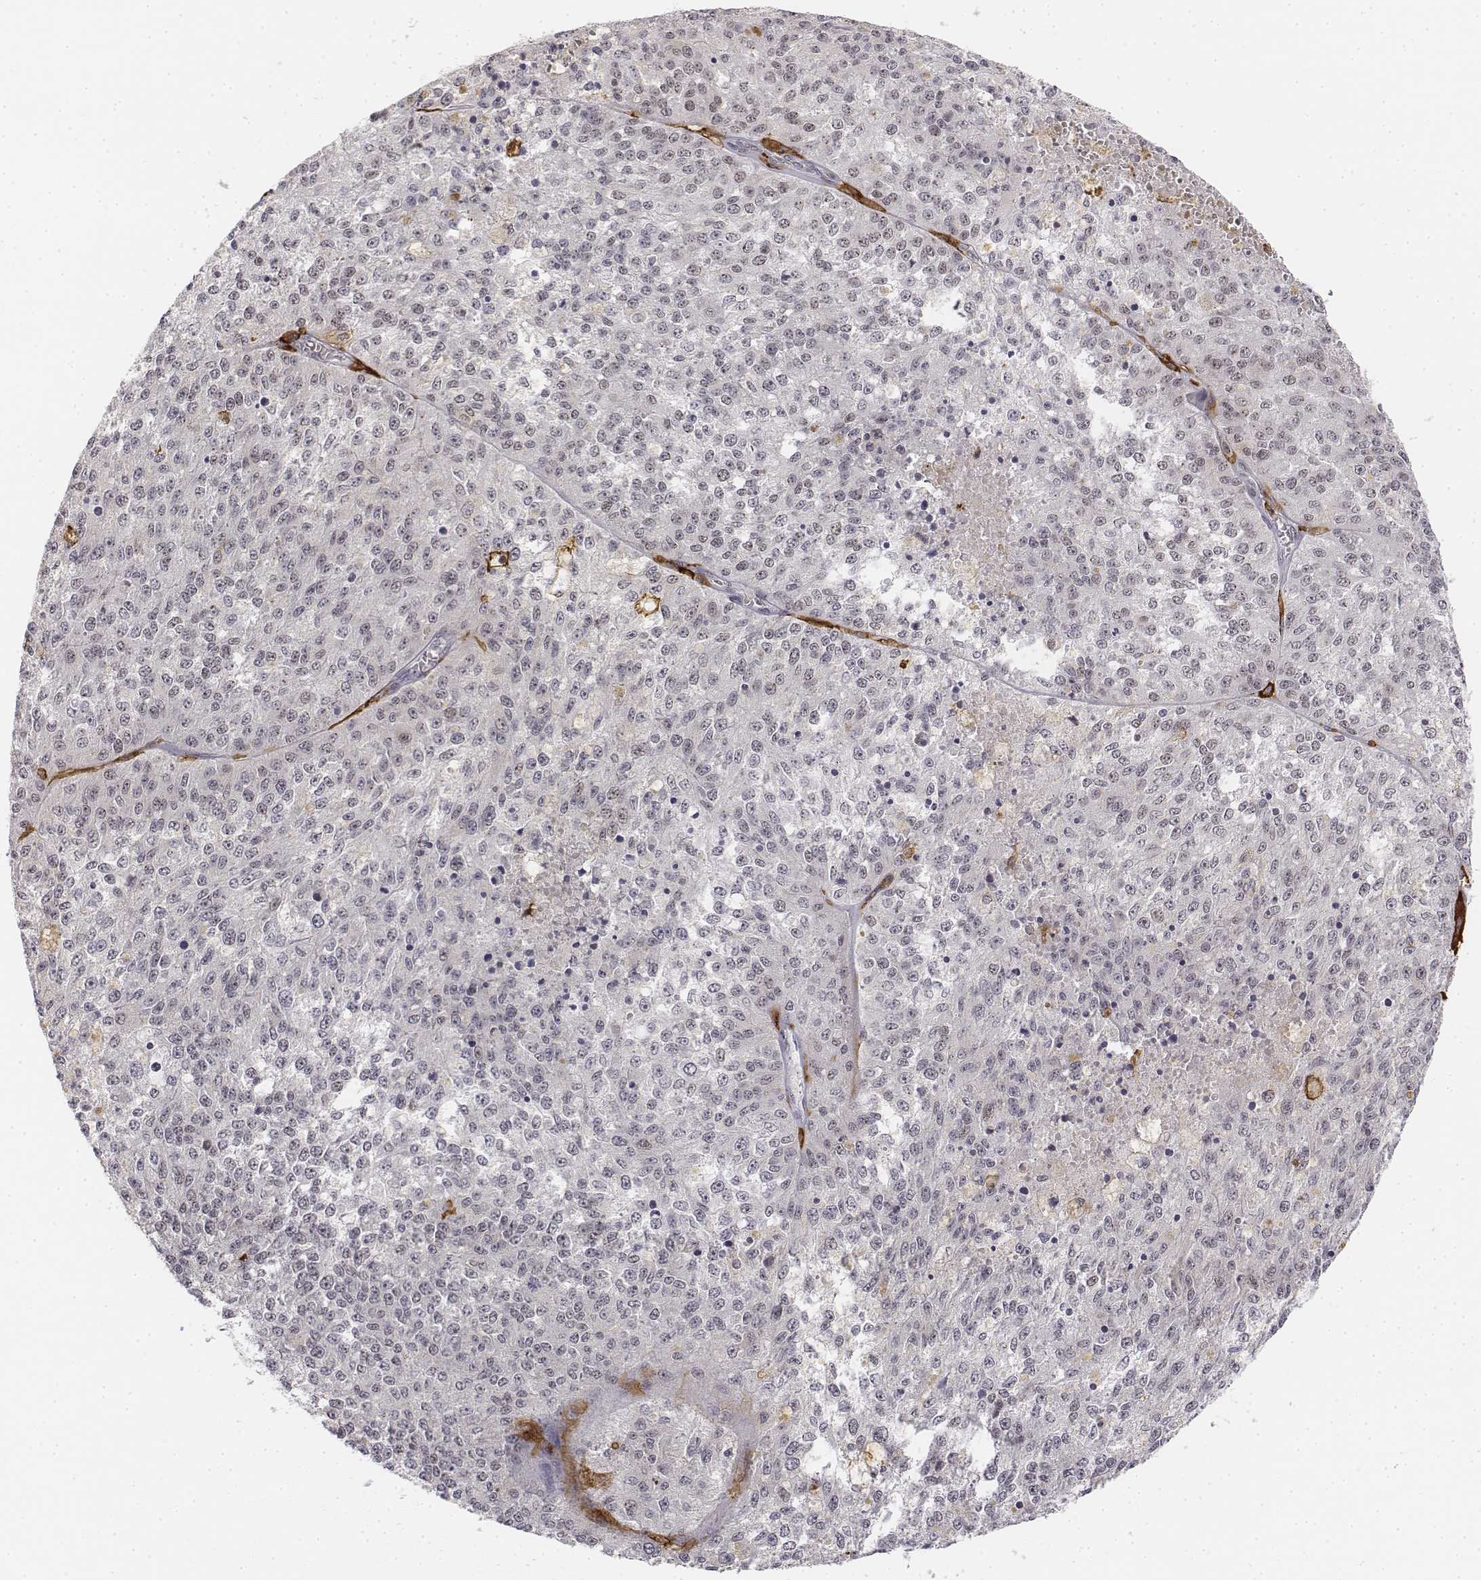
{"staining": {"intensity": "negative", "quantity": "none", "location": "none"}, "tissue": "melanoma", "cell_type": "Tumor cells", "image_type": "cancer", "snomed": [{"axis": "morphology", "description": "Malignant melanoma, Metastatic site"}, {"axis": "topography", "description": "Lymph node"}], "caption": "IHC of human malignant melanoma (metastatic site) exhibits no positivity in tumor cells.", "gene": "CD14", "patient": {"sex": "female", "age": 64}}